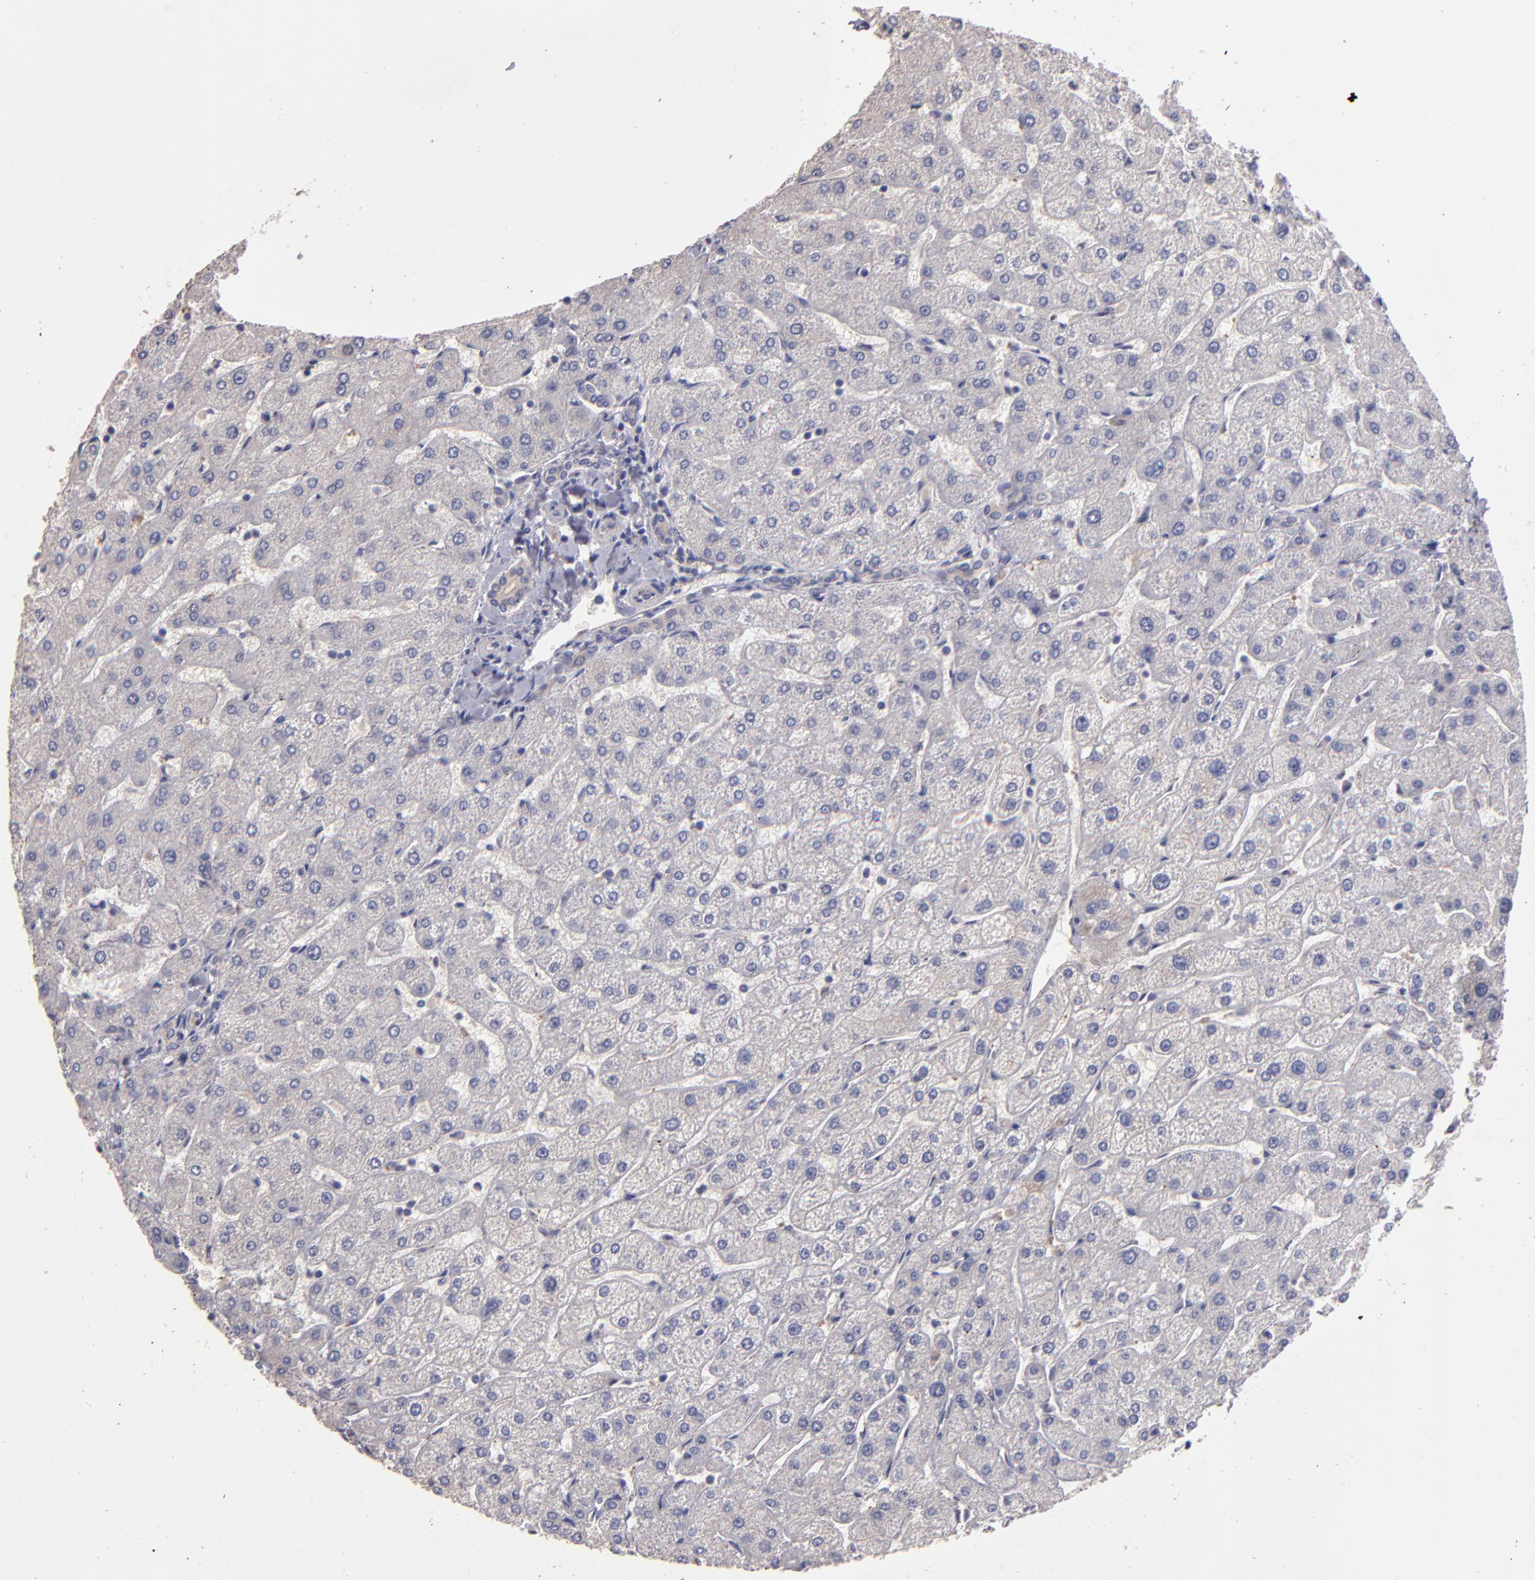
{"staining": {"intensity": "weak", "quantity": "25%-75%", "location": "cytoplasmic/membranous"}, "tissue": "liver", "cell_type": "Cholangiocytes", "image_type": "normal", "snomed": [{"axis": "morphology", "description": "Normal tissue, NOS"}, {"axis": "topography", "description": "Liver"}], "caption": "Cholangiocytes exhibit low levels of weak cytoplasmic/membranous positivity in approximately 25%-75% of cells in benign liver.", "gene": "GNAZ", "patient": {"sex": "male", "age": 67}}